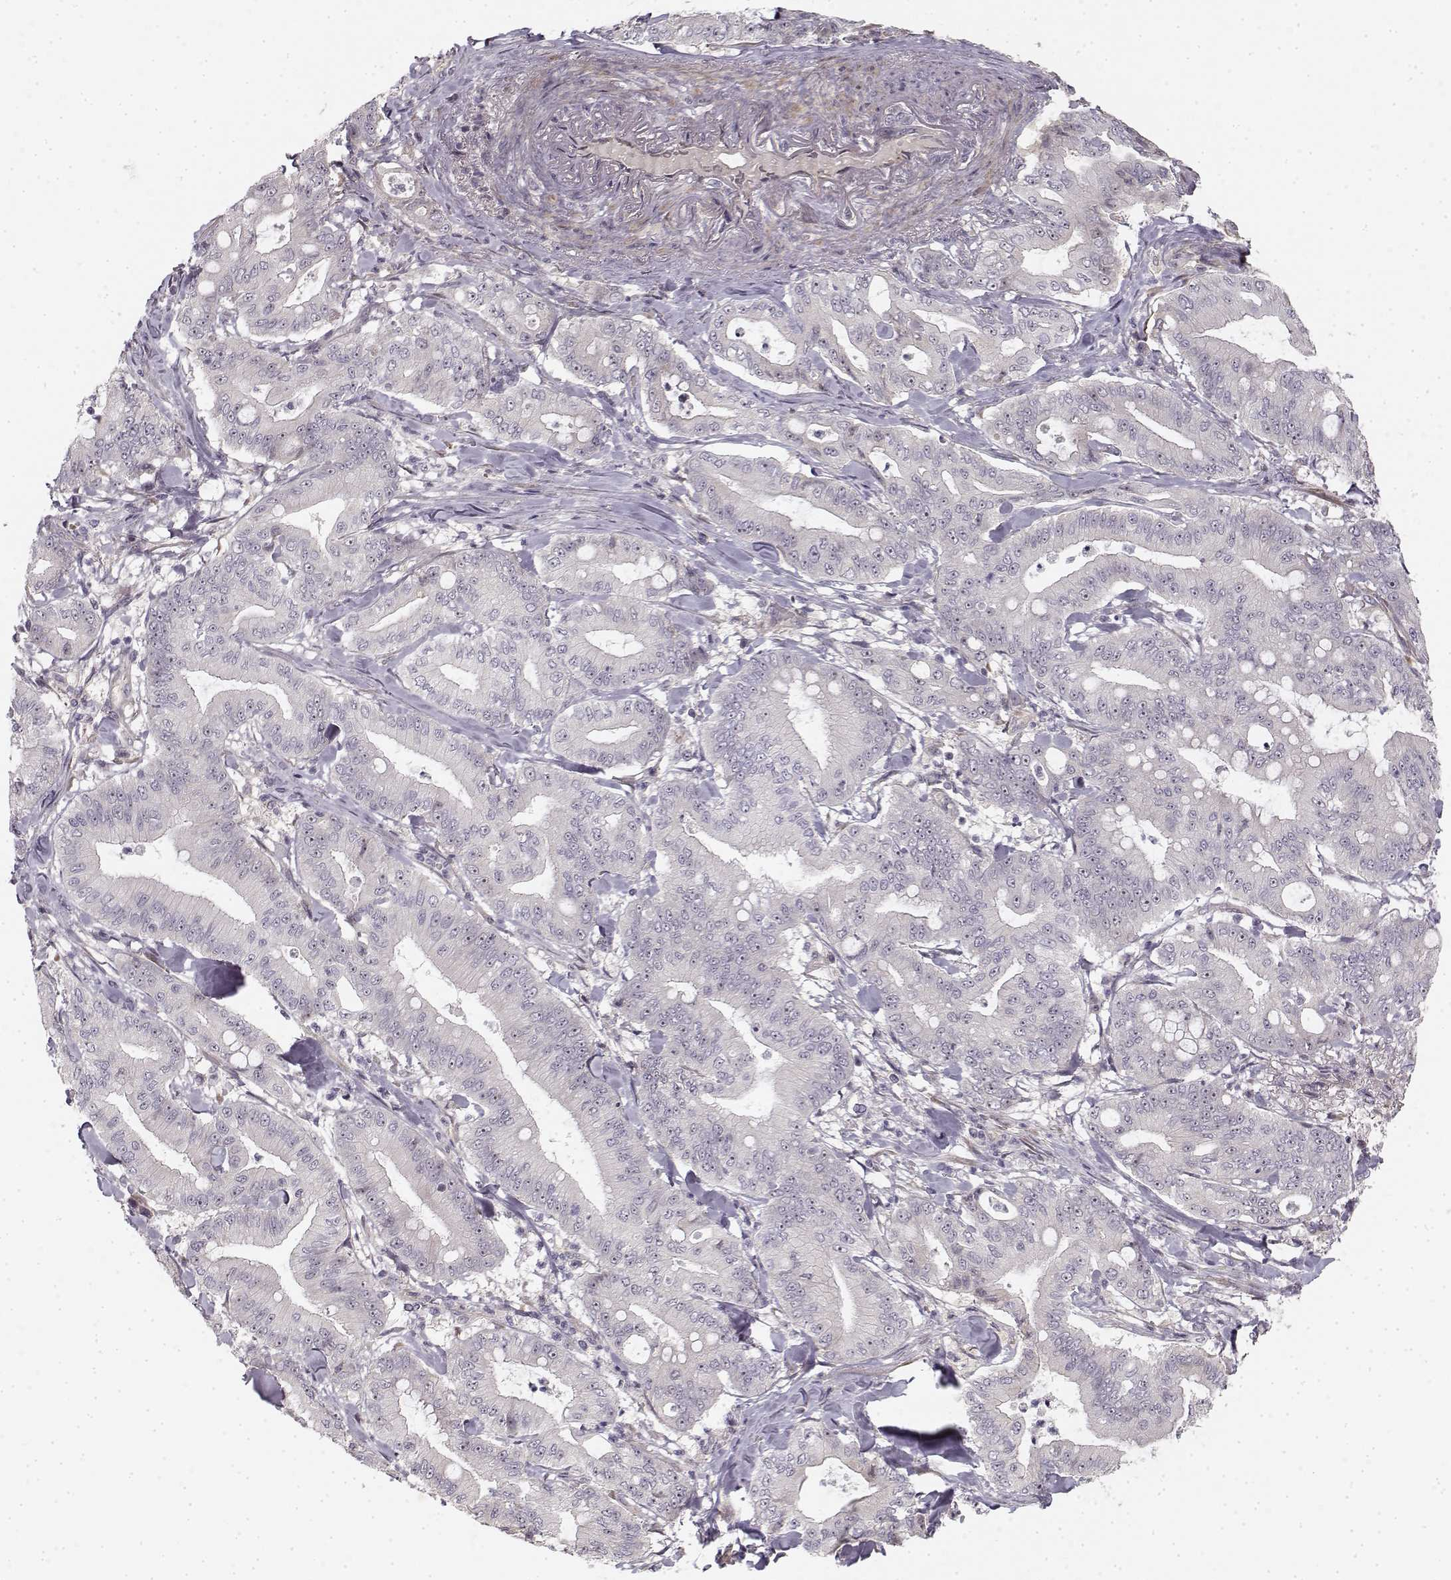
{"staining": {"intensity": "negative", "quantity": "none", "location": "none"}, "tissue": "pancreatic cancer", "cell_type": "Tumor cells", "image_type": "cancer", "snomed": [{"axis": "morphology", "description": "Adenocarcinoma, NOS"}, {"axis": "topography", "description": "Pancreas"}], "caption": "IHC micrograph of neoplastic tissue: pancreatic adenocarcinoma stained with DAB (3,3'-diaminobenzidine) shows no significant protein expression in tumor cells.", "gene": "MED12L", "patient": {"sex": "male", "age": 71}}